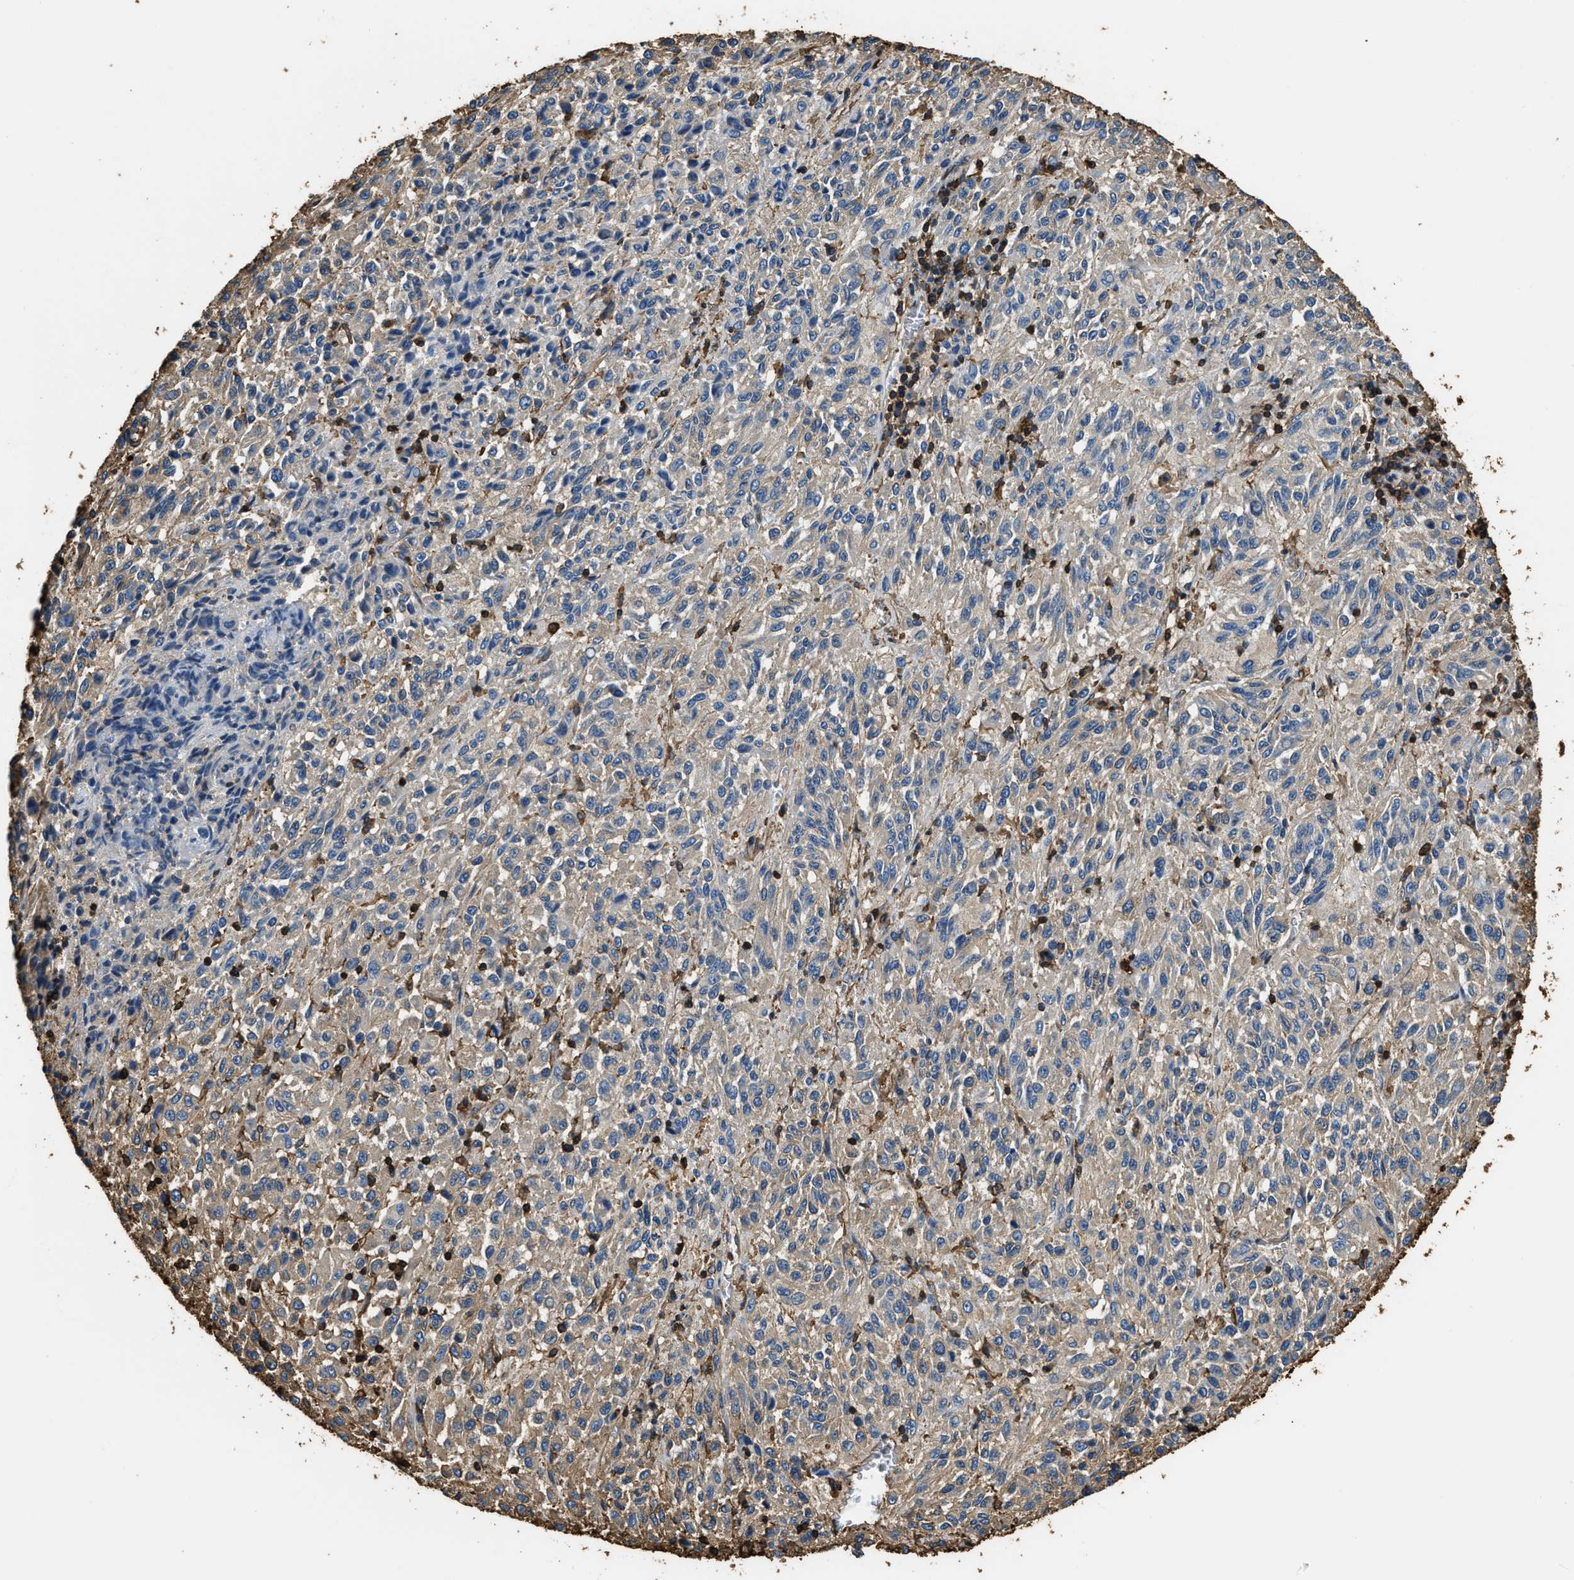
{"staining": {"intensity": "weak", "quantity": "<25%", "location": "cytoplasmic/membranous"}, "tissue": "melanoma", "cell_type": "Tumor cells", "image_type": "cancer", "snomed": [{"axis": "morphology", "description": "Malignant melanoma, Metastatic site"}, {"axis": "topography", "description": "Lung"}], "caption": "The image demonstrates no significant expression in tumor cells of melanoma.", "gene": "ACCS", "patient": {"sex": "male", "age": 64}}